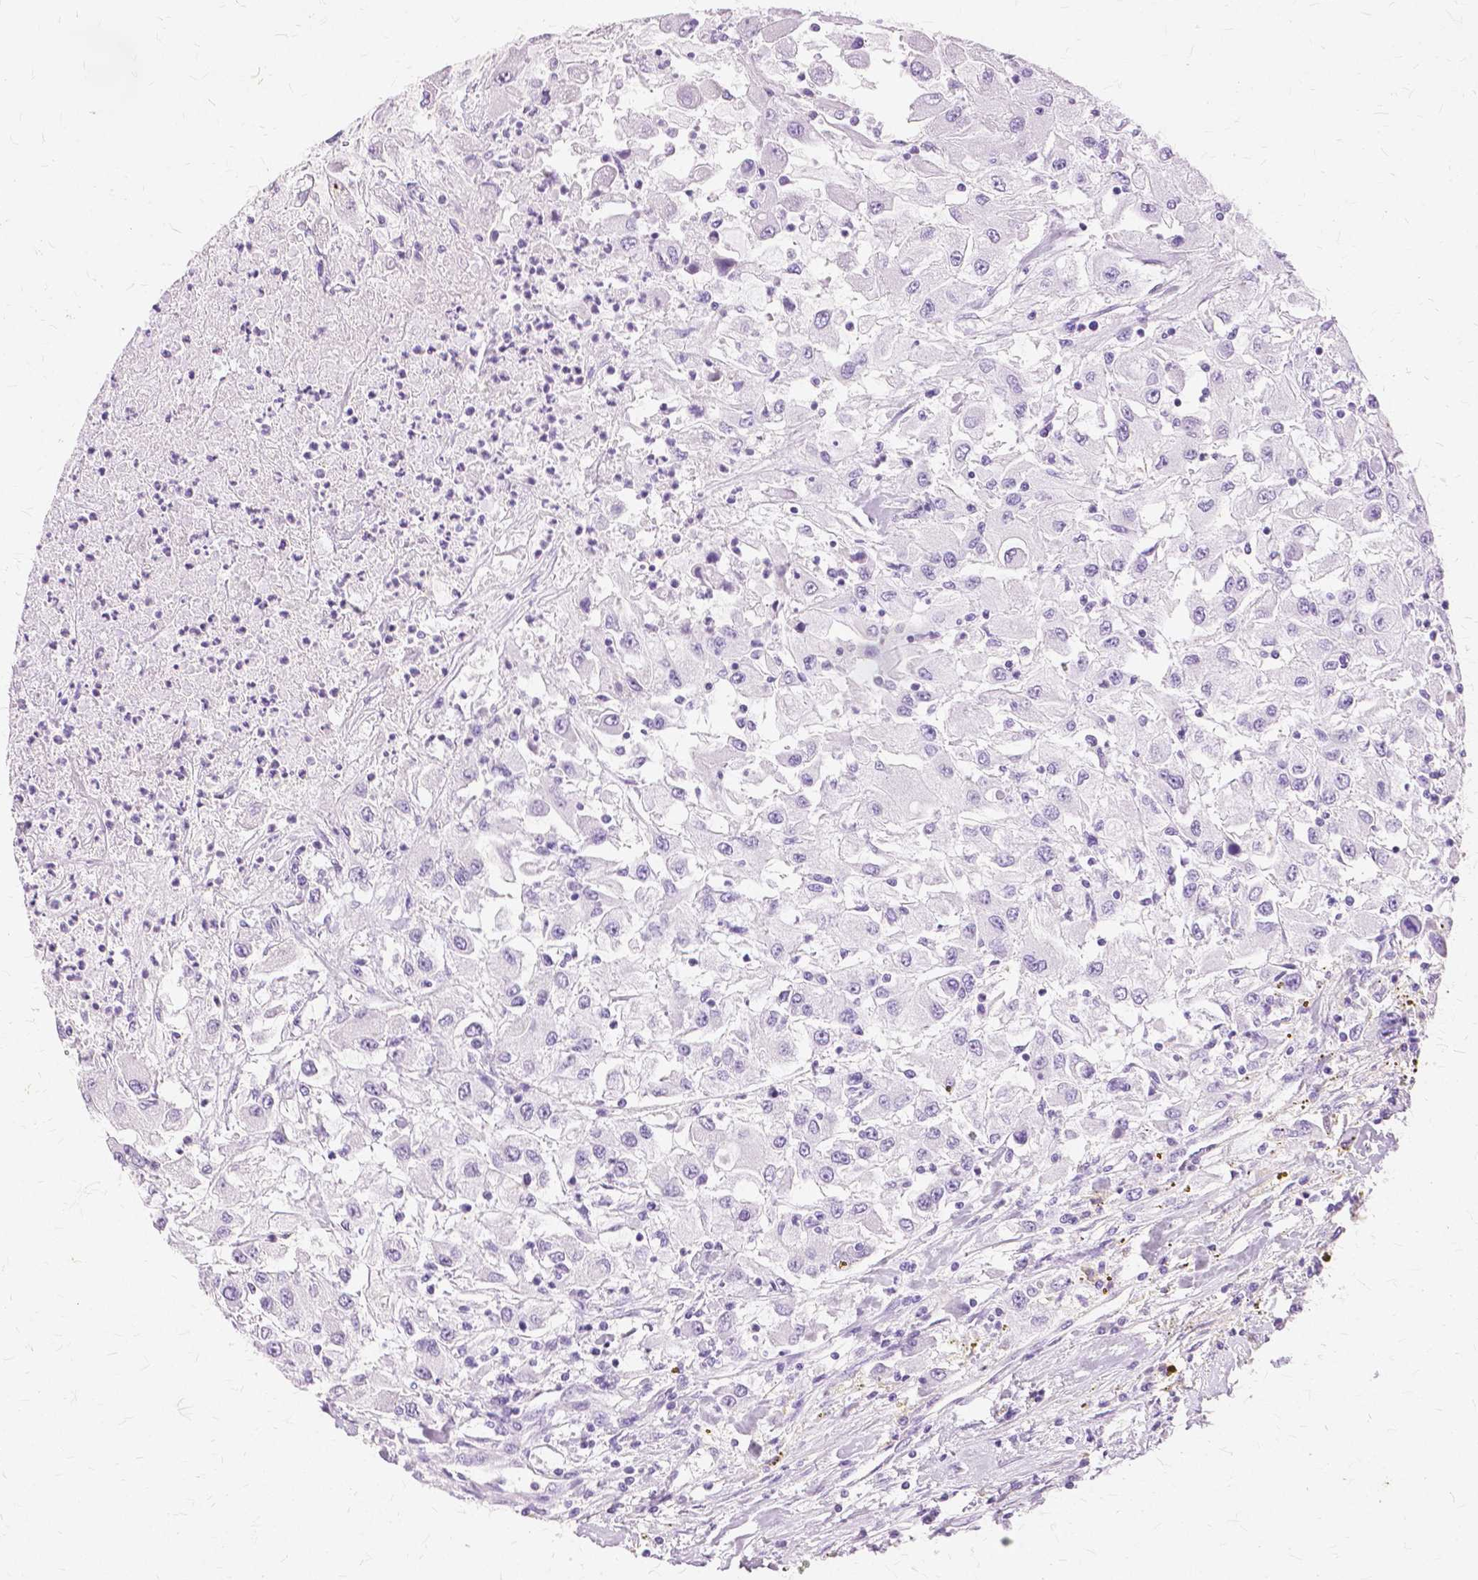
{"staining": {"intensity": "negative", "quantity": "none", "location": "none"}, "tissue": "renal cancer", "cell_type": "Tumor cells", "image_type": "cancer", "snomed": [{"axis": "morphology", "description": "Adenocarcinoma, NOS"}, {"axis": "topography", "description": "Kidney"}], "caption": "Micrograph shows no protein staining in tumor cells of adenocarcinoma (renal) tissue.", "gene": "TGM1", "patient": {"sex": "female", "age": 67}}